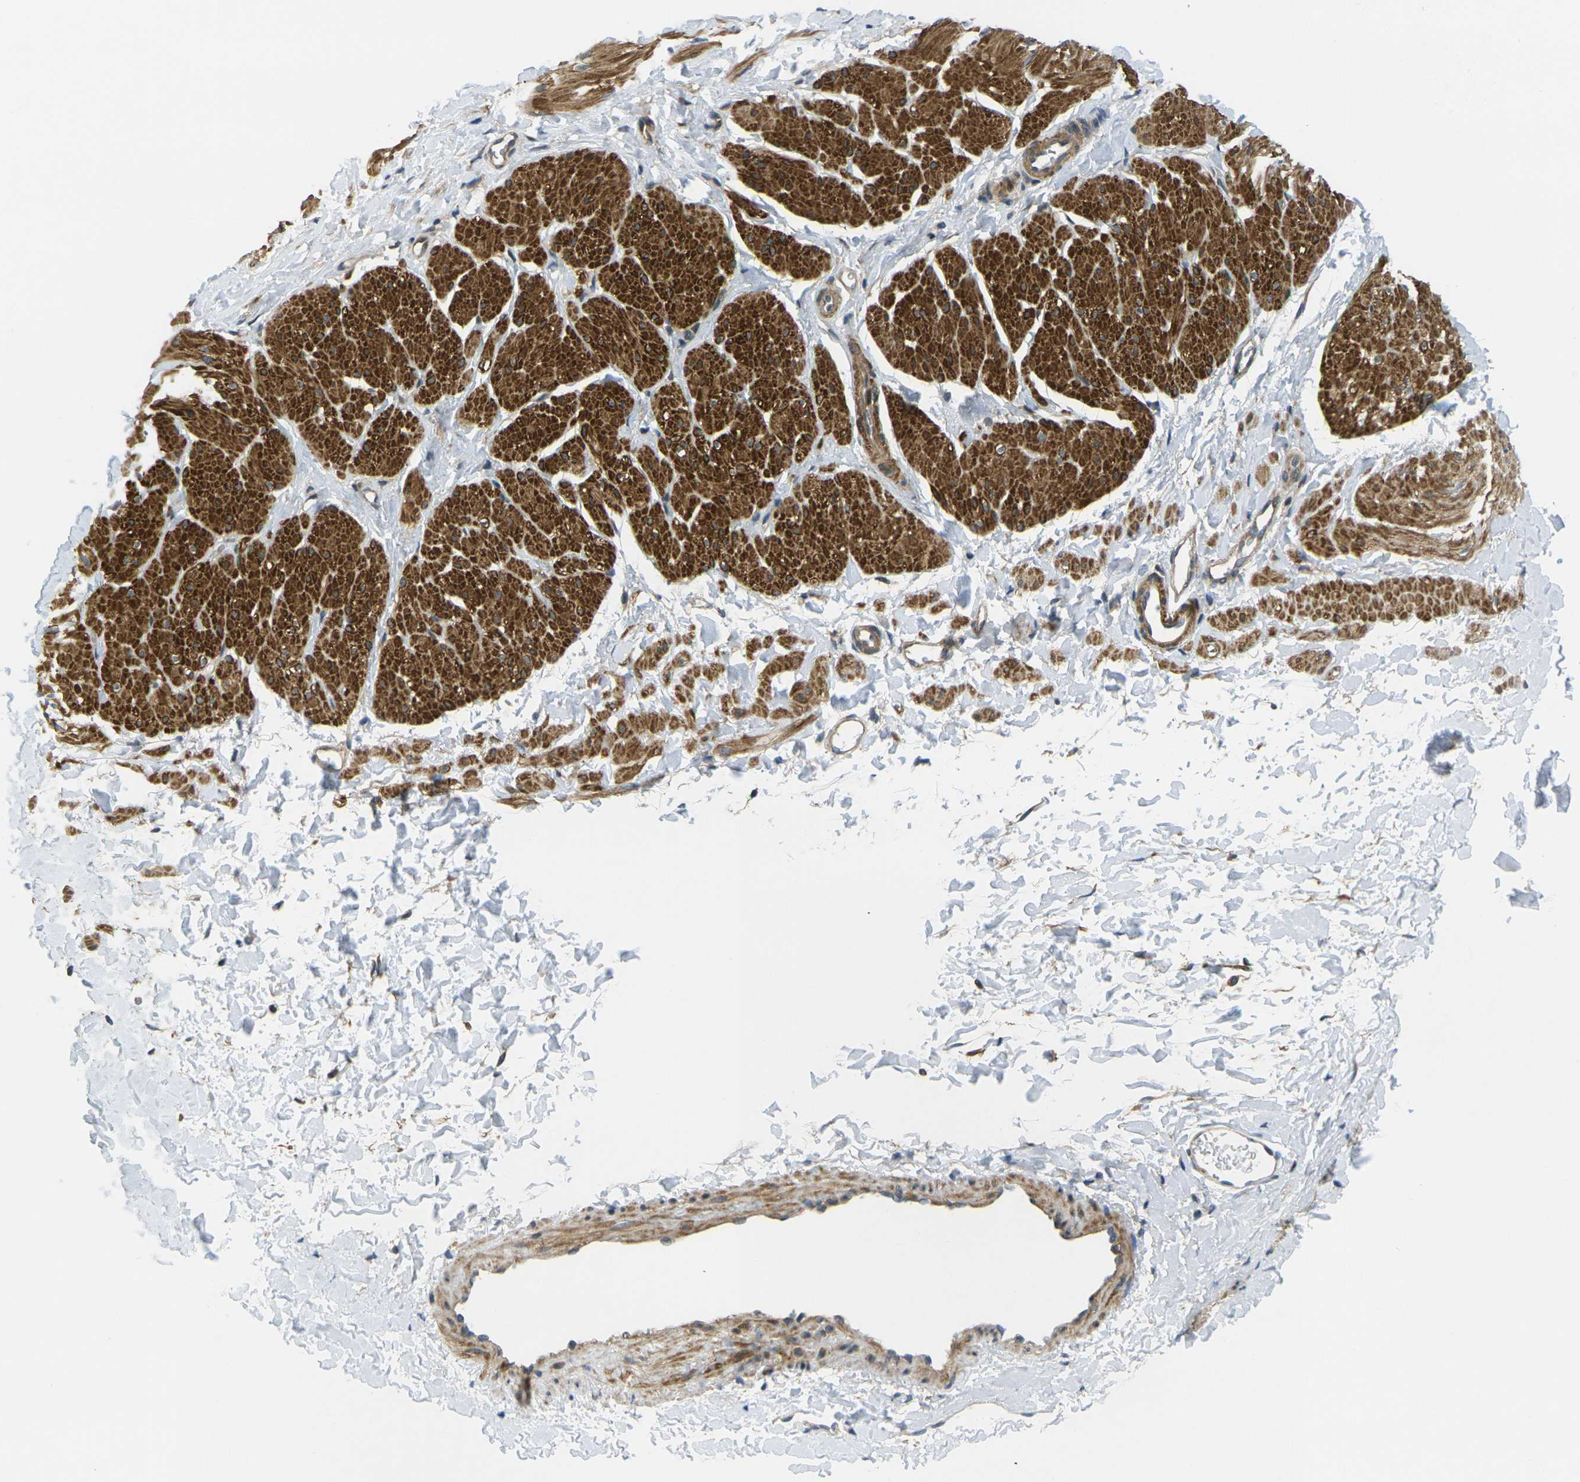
{"staining": {"intensity": "strong", "quantity": ">75%", "location": "cytoplasmic/membranous"}, "tissue": "smooth muscle", "cell_type": "Smooth muscle cells", "image_type": "normal", "snomed": [{"axis": "morphology", "description": "Normal tissue, NOS"}, {"axis": "topography", "description": "Smooth muscle"}], "caption": "There is high levels of strong cytoplasmic/membranous positivity in smooth muscle cells of normal smooth muscle, as demonstrated by immunohistochemical staining (brown color).", "gene": "KCTD10", "patient": {"sex": "male", "age": 16}}